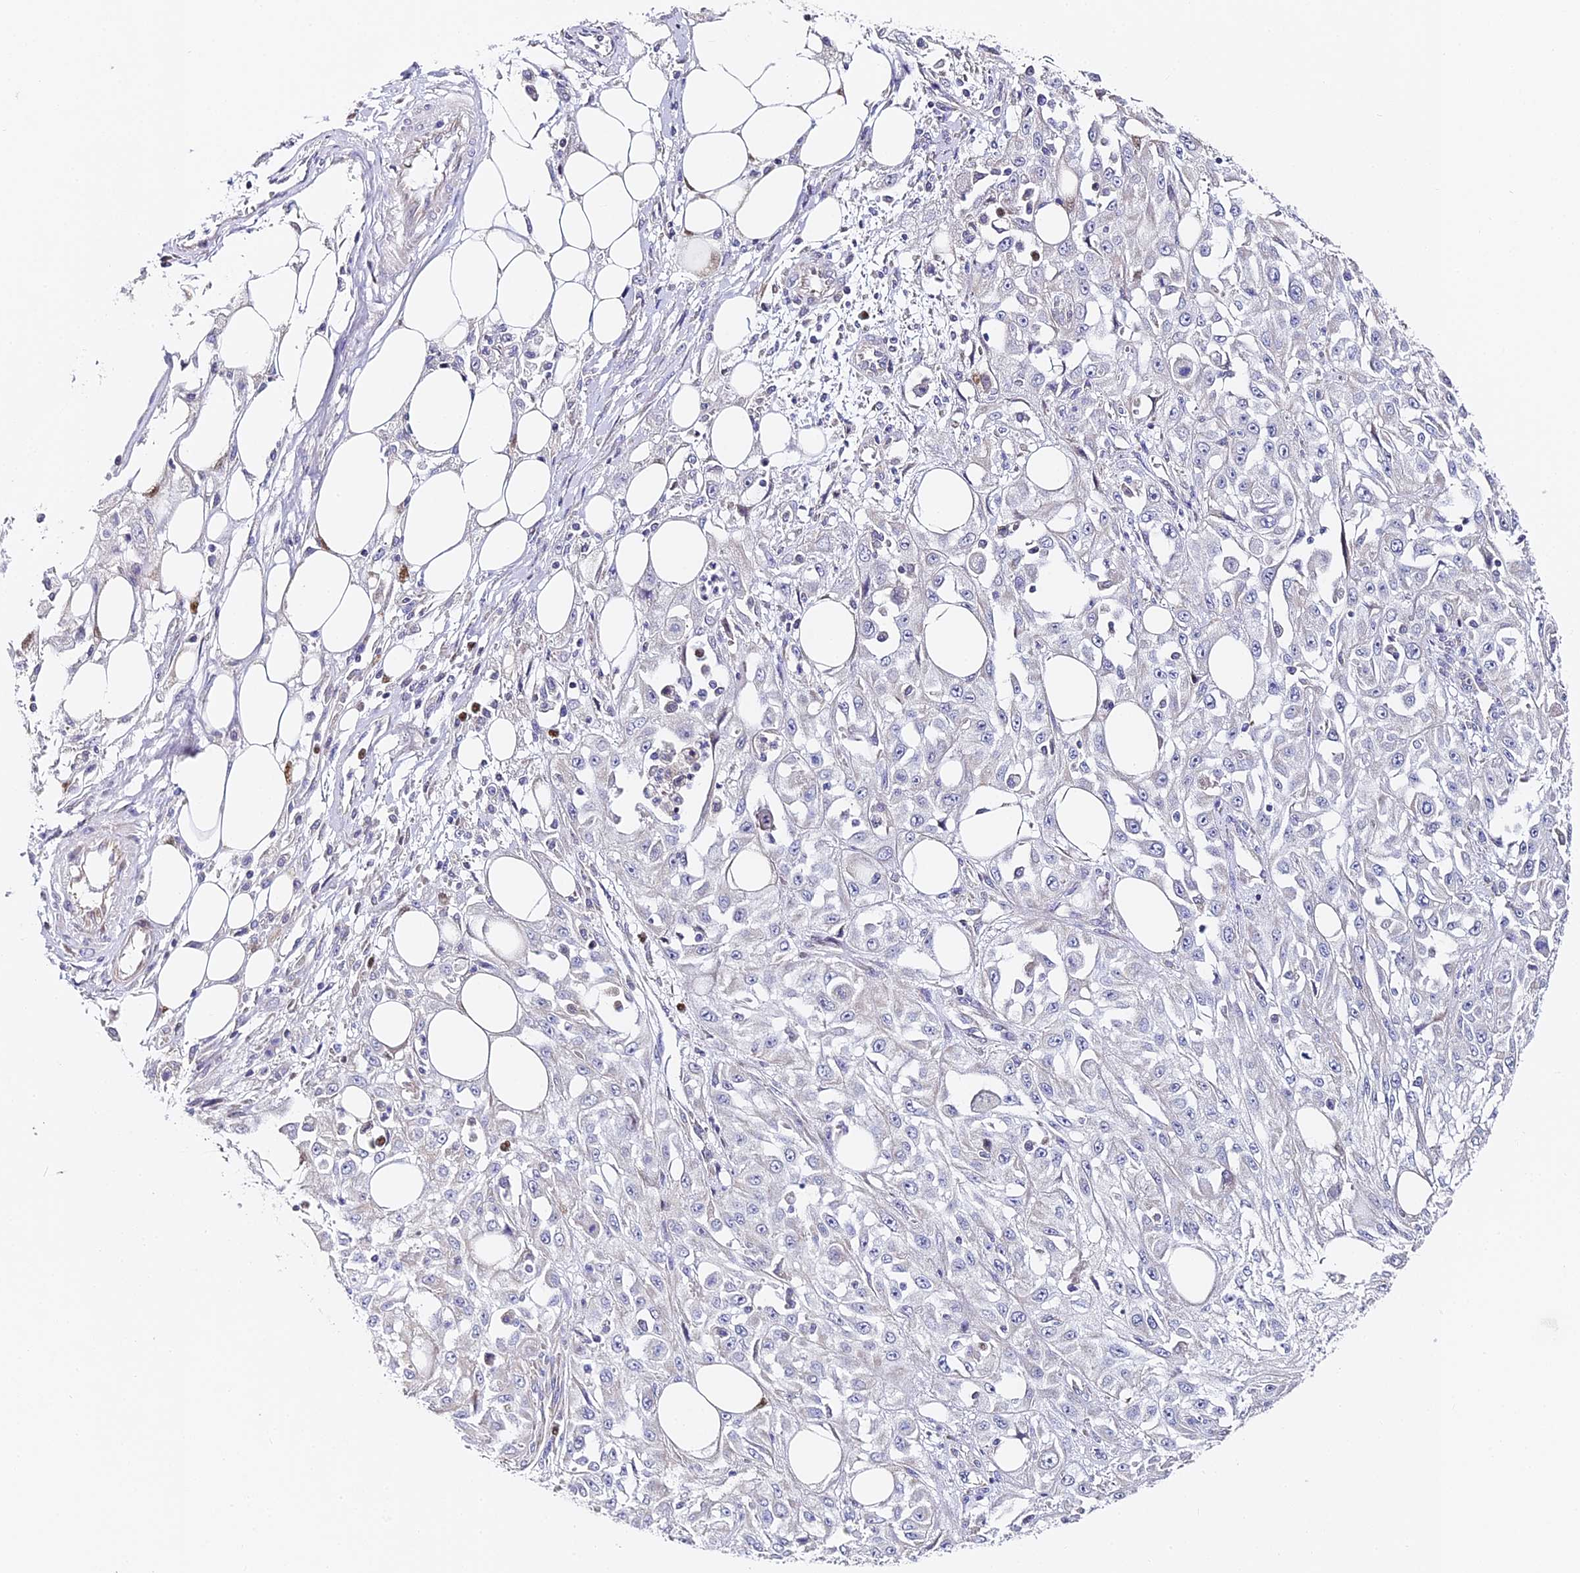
{"staining": {"intensity": "negative", "quantity": "none", "location": "none"}, "tissue": "skin cancer", "cell_type": "Tumor cells", "image_type": "cancer", "snomed": [{"axis": "morphology", "description": "Squamous cell carcinoma, NOS"}, {"axis": "morphology", "description": "Squamous cell carcinoma, metastatic, NOS"}, {"axis": "topography", "description": "Skin"}, {"axis": "topography", "description": "Lymph node"}], "caption": "Immunohistochemistry histopathology image of skin cancer (metastatic squamous cell carcinoma) stained for a protein (brown), which demonstrates no expression in tumor cells.", "gene": "SERP1", "patient": {"sex": "male", "age": 75}}